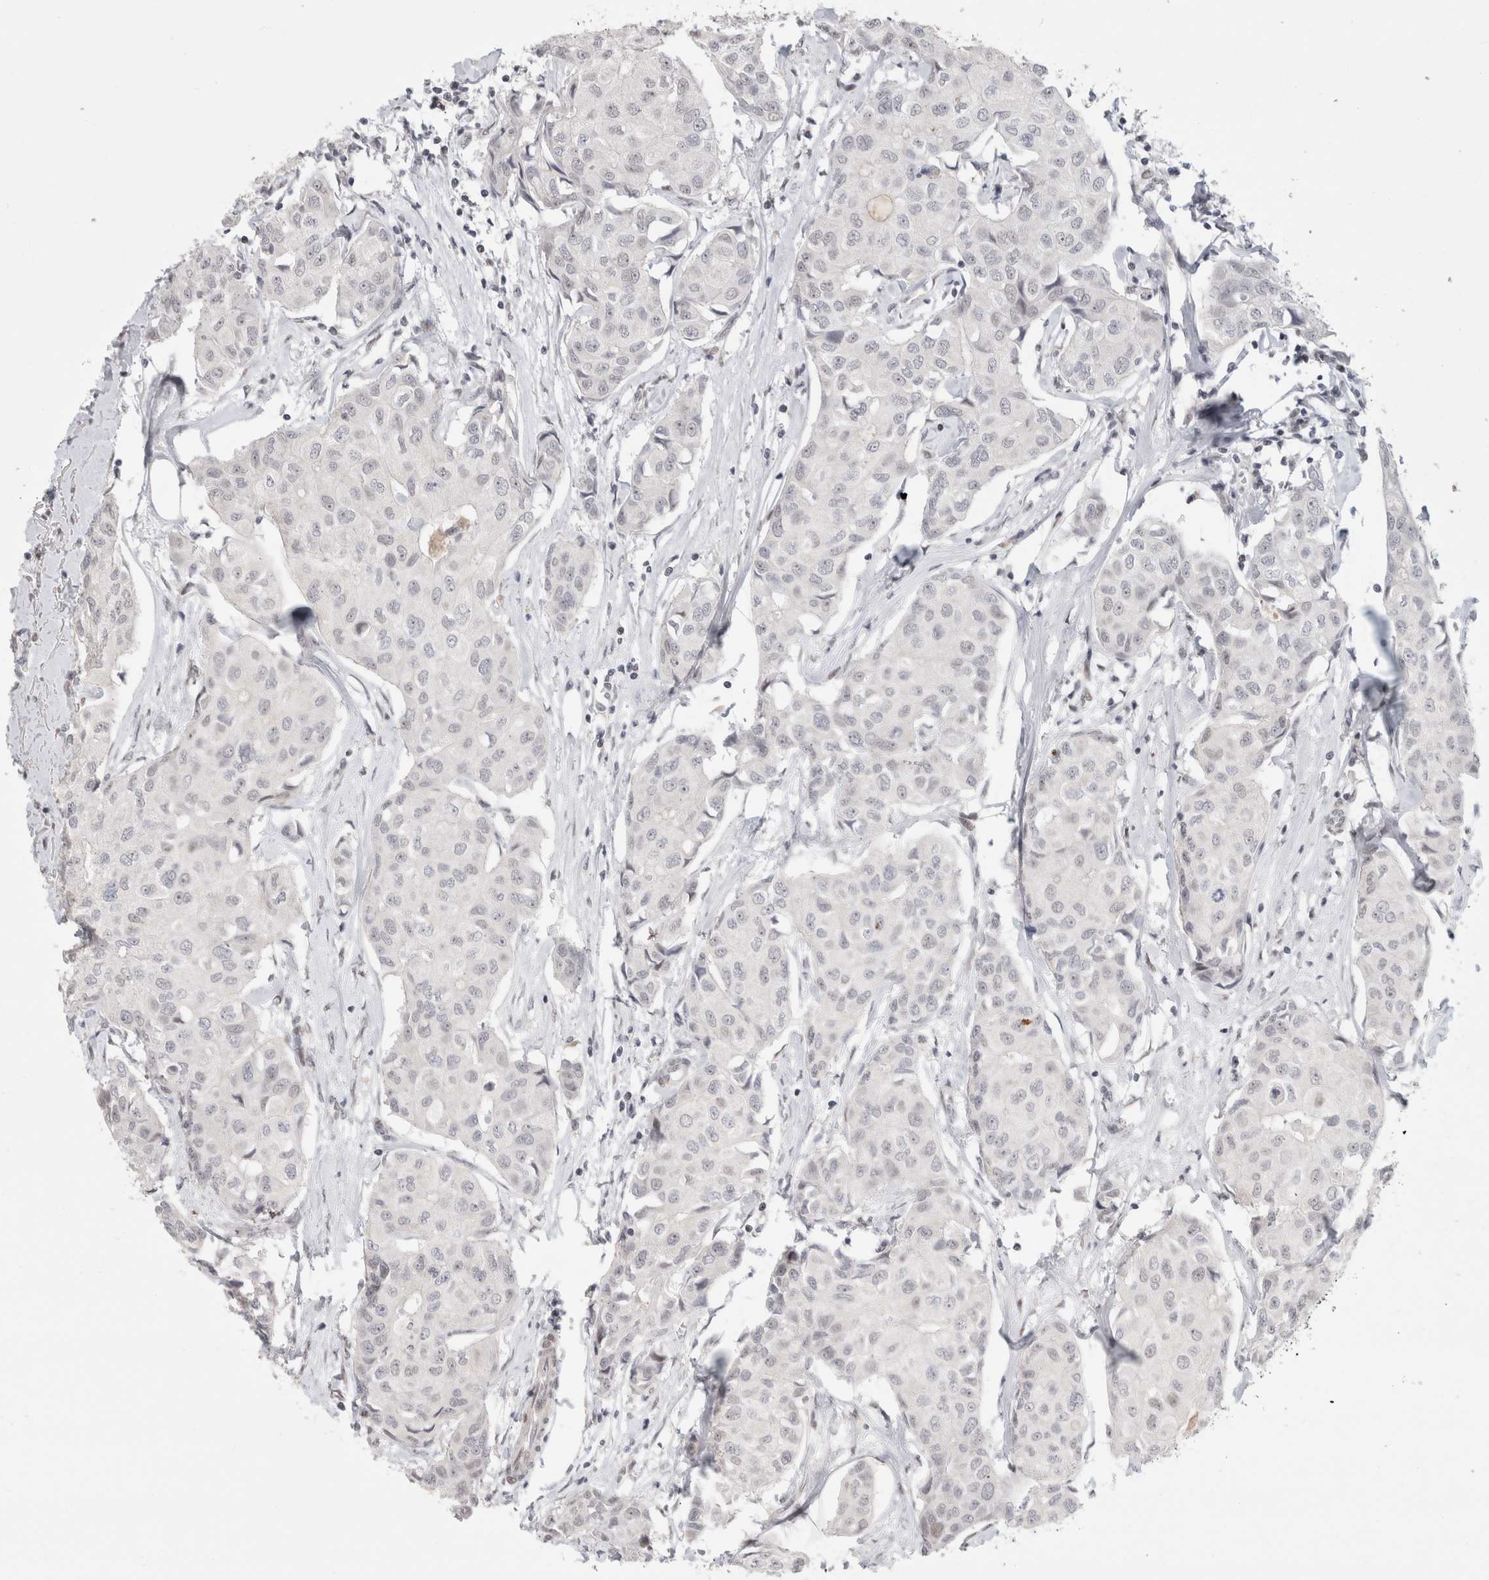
{"staining": {"intensity": "negative", "quantity": "none", "location": "none"}, "tissue": "breast cancer", "cell_type": "Tumor cells", "image_type": "cancer", "snomed": [{"axis": "morphology", "description": "Duct carcinoma"}, {"axis": "topography", "description": "Breast"}], "caption": "Immunohistochemistry of breast cancer (infiltrating ductal carcinoma) demonstrates no expression in tumor cells.", "gene": "SENP6", "patient": {"sex": "female", "age": 80}}